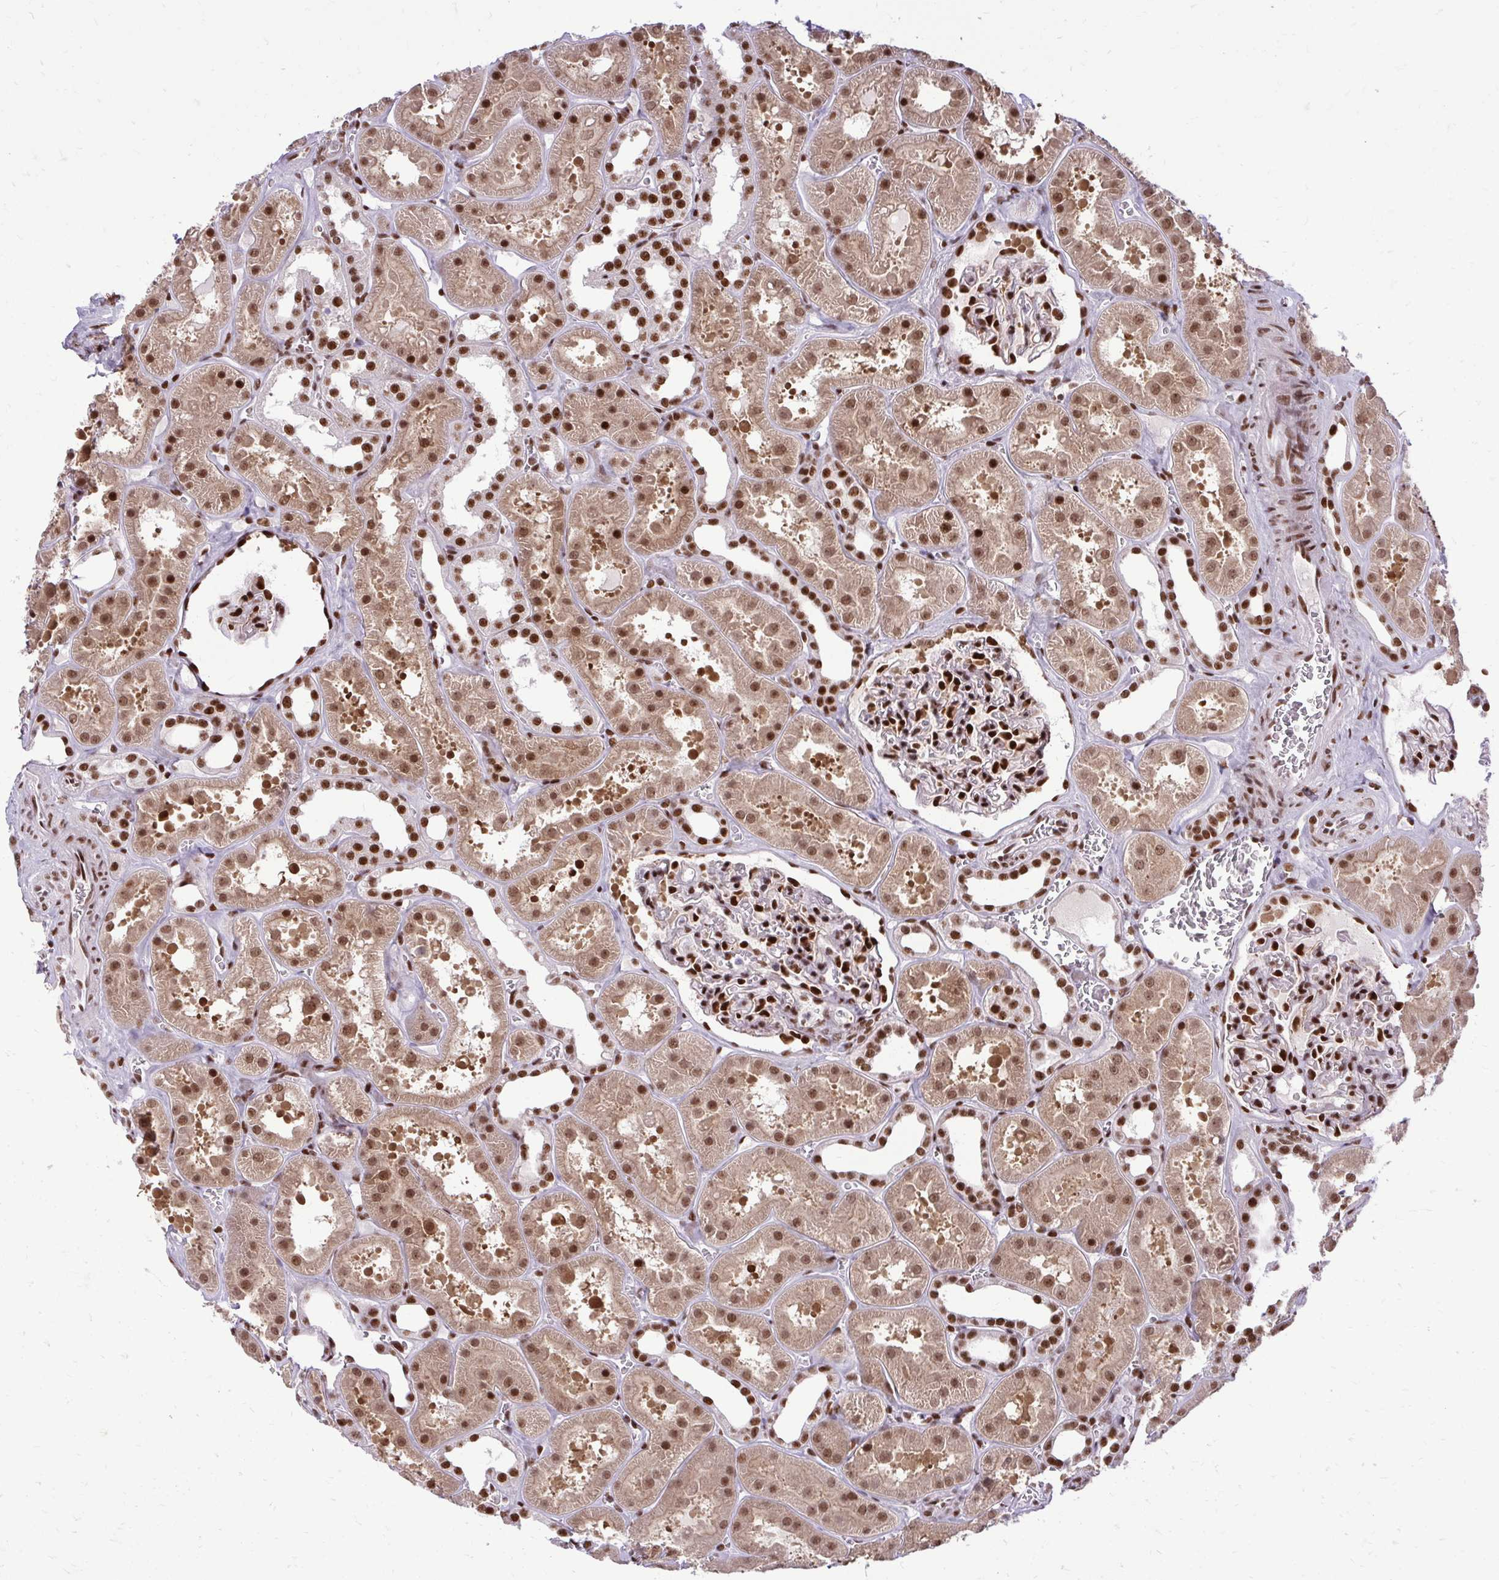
{"staining": {"intensity": "strong", "quantity": ">75%", "location": "nuclear"}, "tissue": "kidney", "cell_type": "Cells in glomeruli", "image_type": "normal", "snomed": [{"axis": "morphology", "description": "Normal tissue, NOS"}, {"axis": "topography", "description": "Kidney"}], "caption": "Immunohistochemical staining of benign kidney shows strong nuclear protein expression in about >75% of cells in glomeruli.", "gene": "CDYL", "patient": {"sex": "female", "age": 41}}